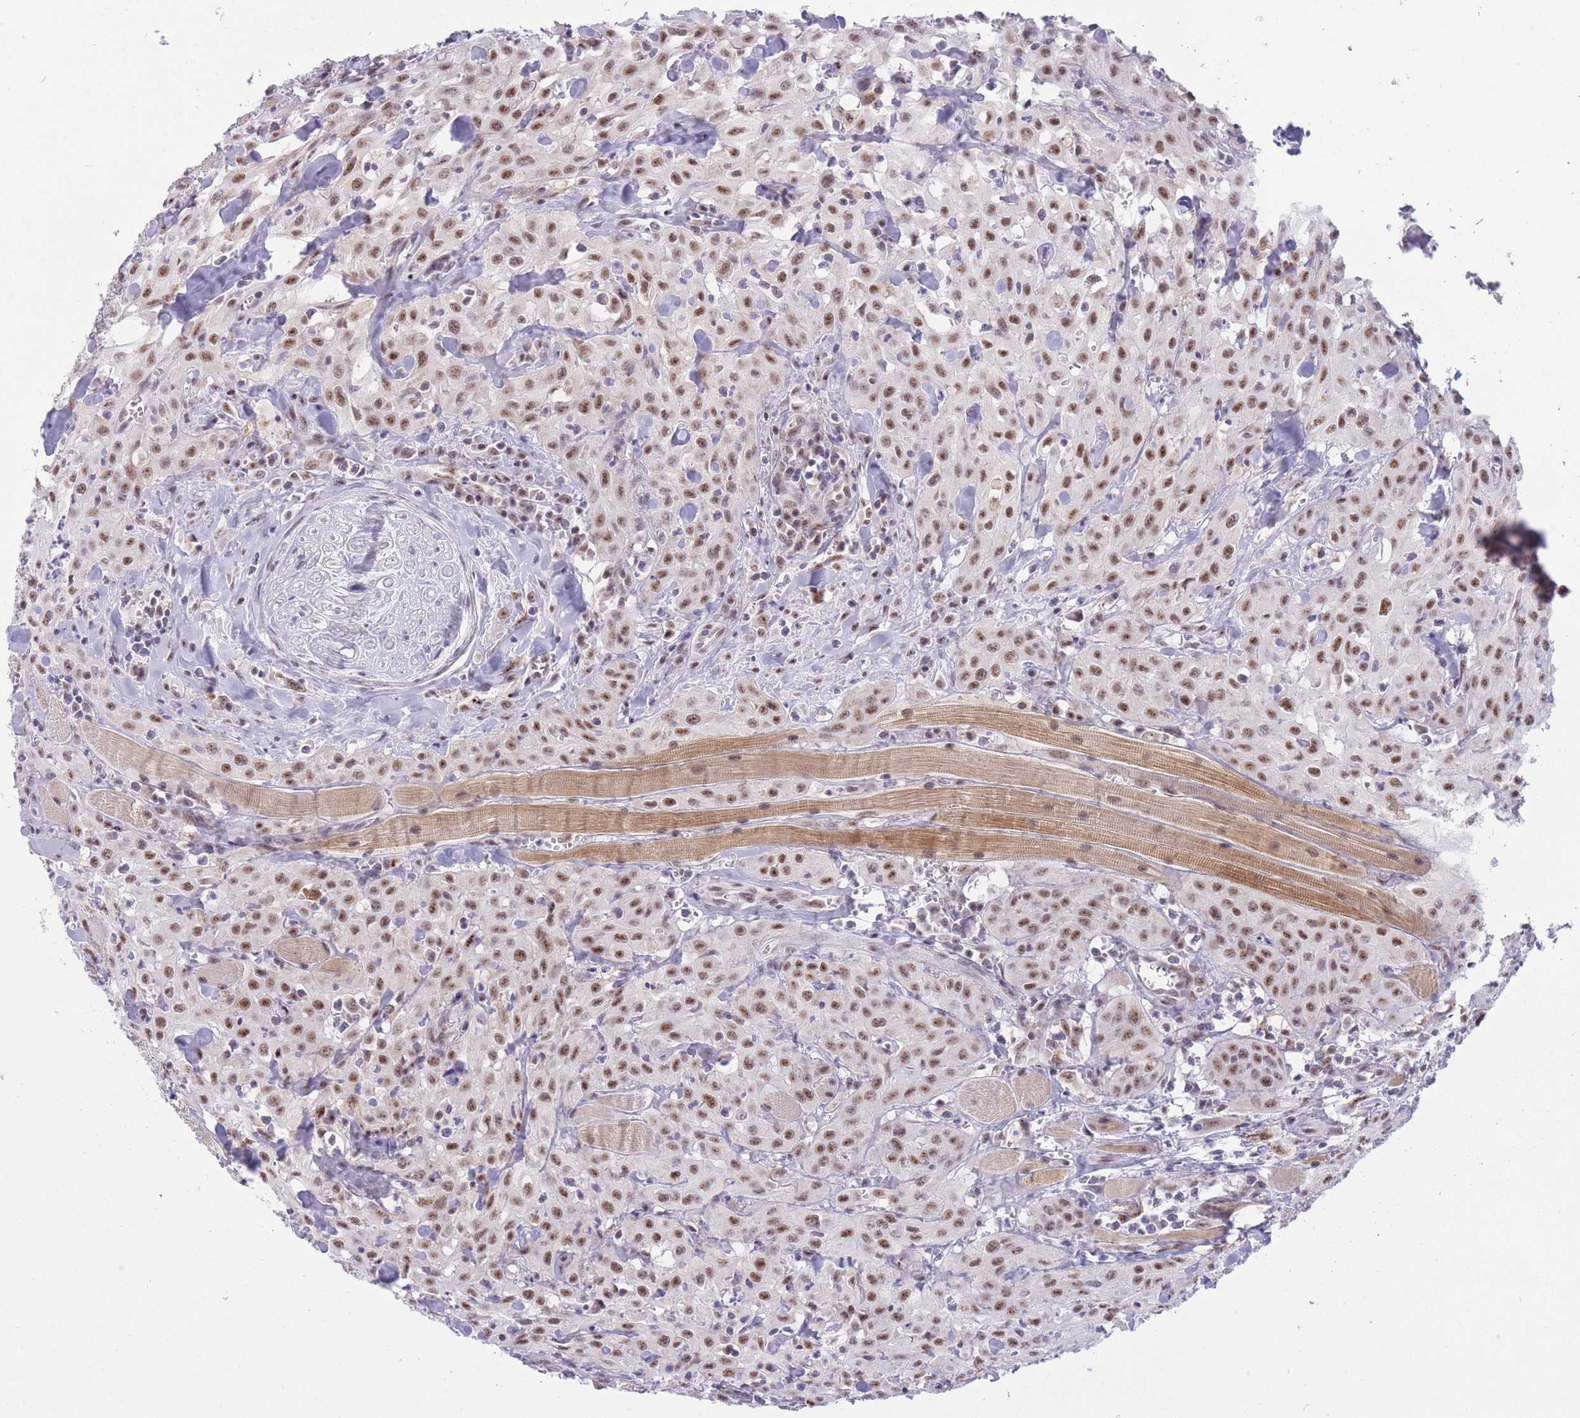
{"staining": {"intensity": "moderate", "quantity": ">75%", "location": "nuclear"}, "tissue": "head and neck cancer", "cell_type": "Tumor cells", "image_type": "cancer", "snomed": [{"axis": "morphology", "description": "Squamous cell carcinoma, NOS"}, {"axis": "topography", "description": "Oral tissue"}, {"axis": "topography", "description": "Head-Neck"}], "caption": "Brown immunohistochemical staining in head and neck squamous cell carcinoma reveals moderate nuclear positivity in approximately >75% of tumor cells.", "gene": "CYP2B6", "patient": {"sex": "female", "age": 70}}